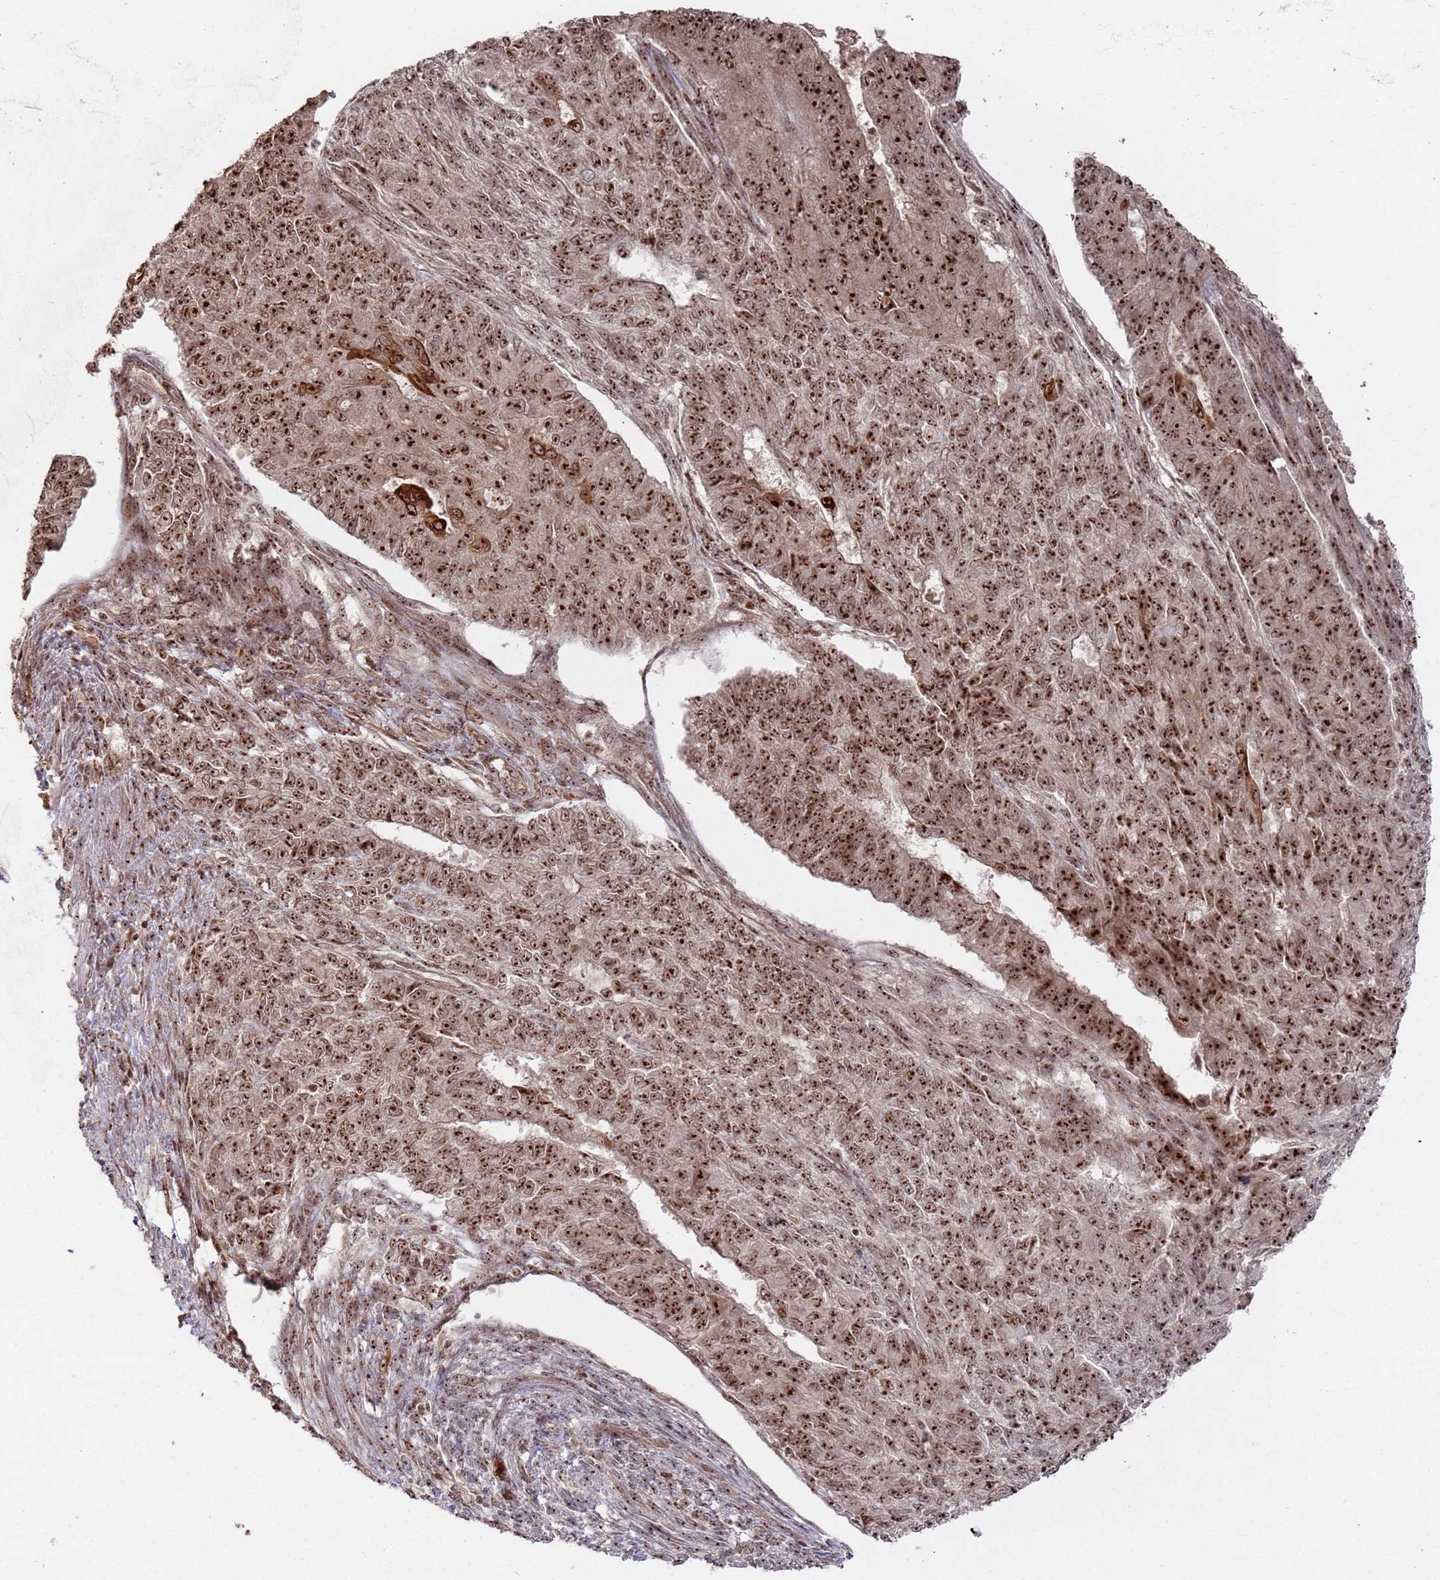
{"staining": {"intensity": "strong", "quantity": ">75%", "location": "nuclear"}, "tissue": "endometrial cancer", "cell_type": "Tumor cells", "image_type": "cancer", "snomed": [{"axis": "morphology", "description": "Adenocarcinoma, NOS"}, {"axis": "topography", "description": "Endometrium"}], "caption": "Protein expression analysis of adenocarcinoma (endometrial) exhibits strong nuclear expression in about >75% of tumor cells.", "gene": "UTP11", "patient": {"sex": "female", "age": 32}}